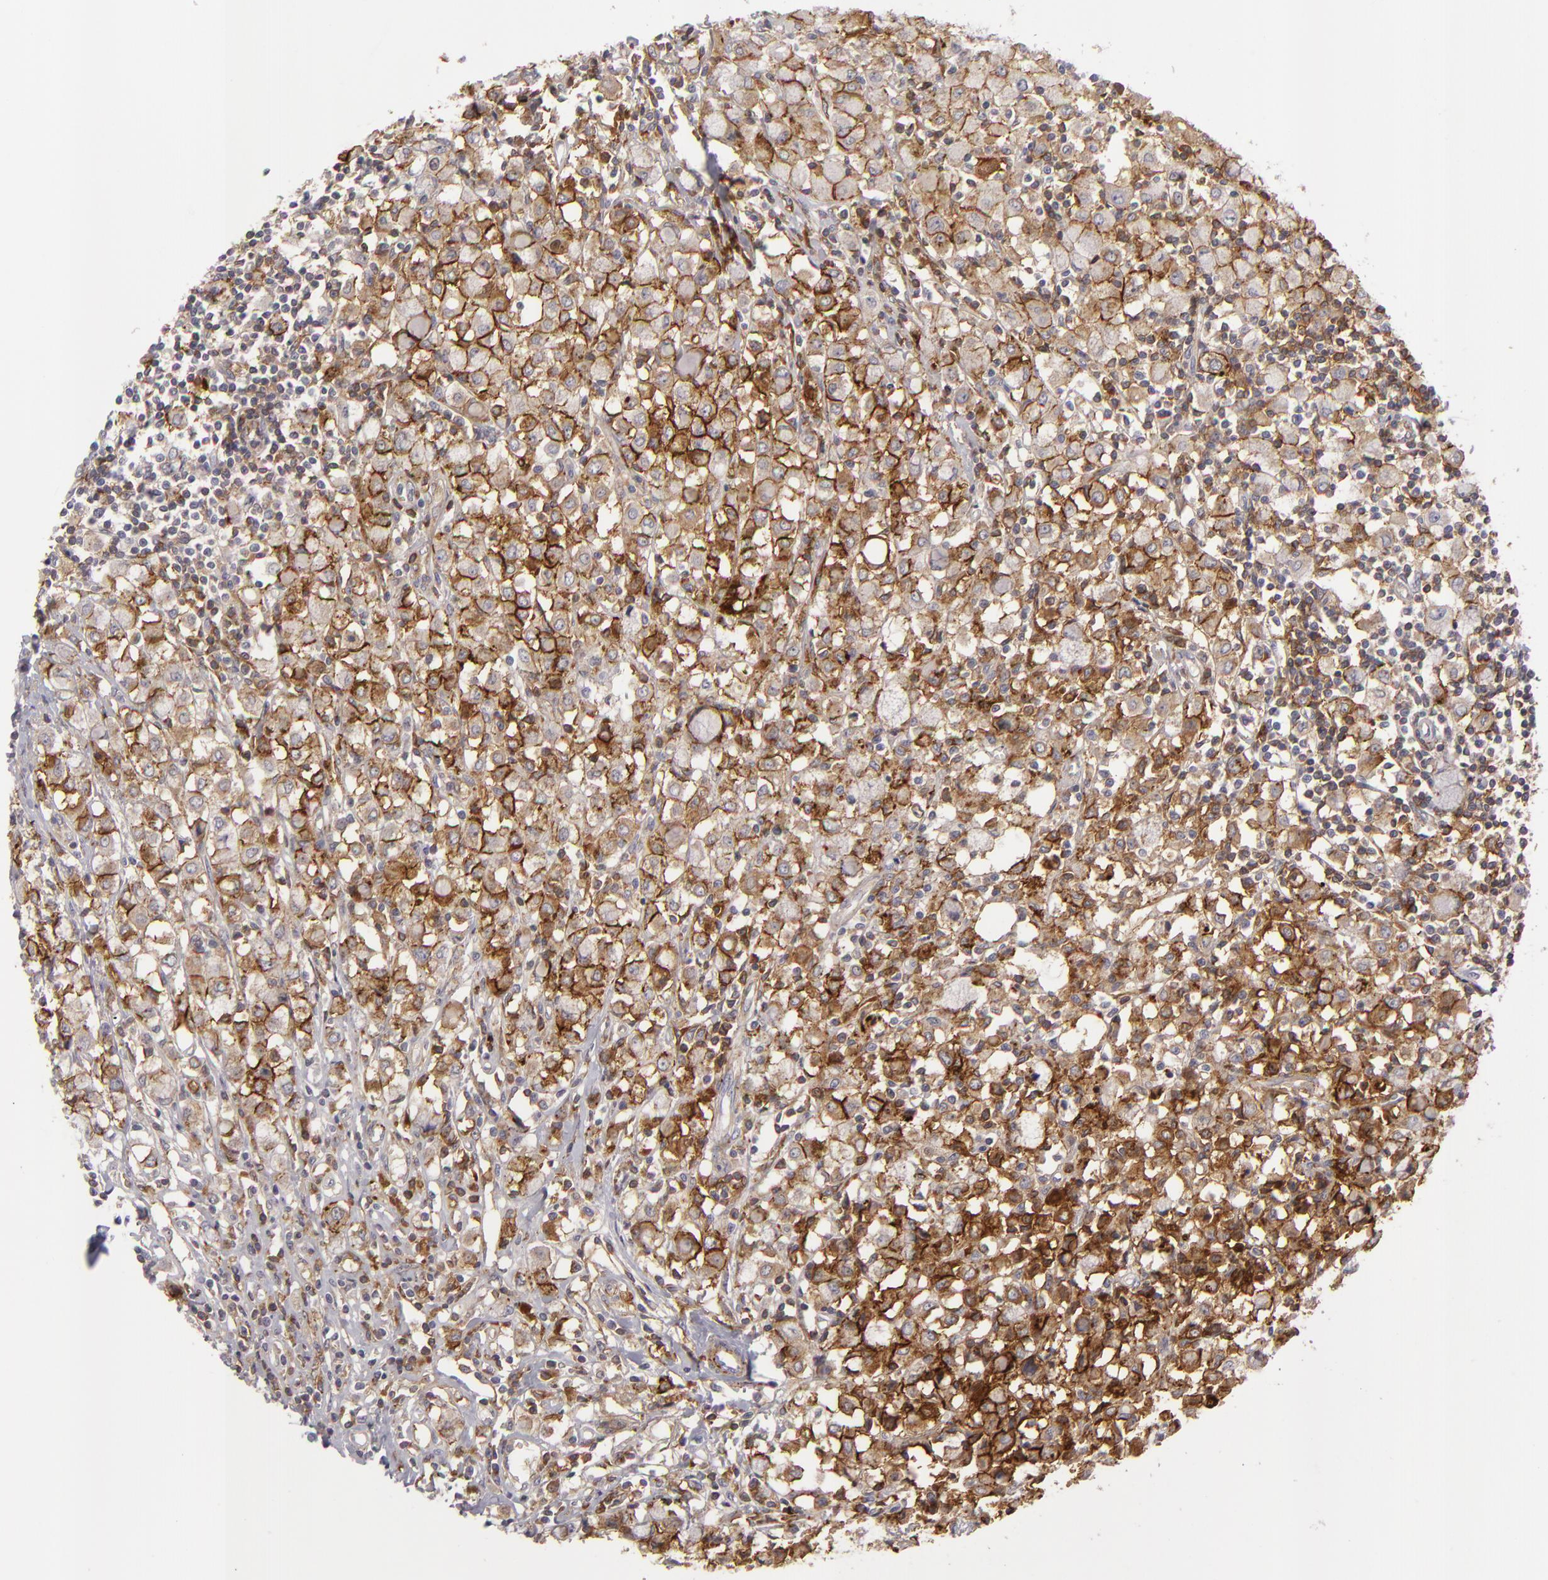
{"staining": {"intensity": "strong", "quantity": ">75%", "location": "cytoplasmic/membranous"}, "tissue": "breast cancer", "cell_type": "Tumor cells", "image_type": "cancer", "snomed": [{"axis": "morphology", "description": "Lobular carcinoma"}, {"axis": "topography", "description": "Breast"}], "caption": "Brown immunohistochemical staining in breast cancer demonstrates strong cytoplasmic/membranous positivity in about >75% of tumor cells. The staining was performed using DAB, with brown indicating positive protein expression. Nuclei are stained blue with hematoxylin.", "gene": "ALCAM", "patient": {"sex": "female", "age": 85}}